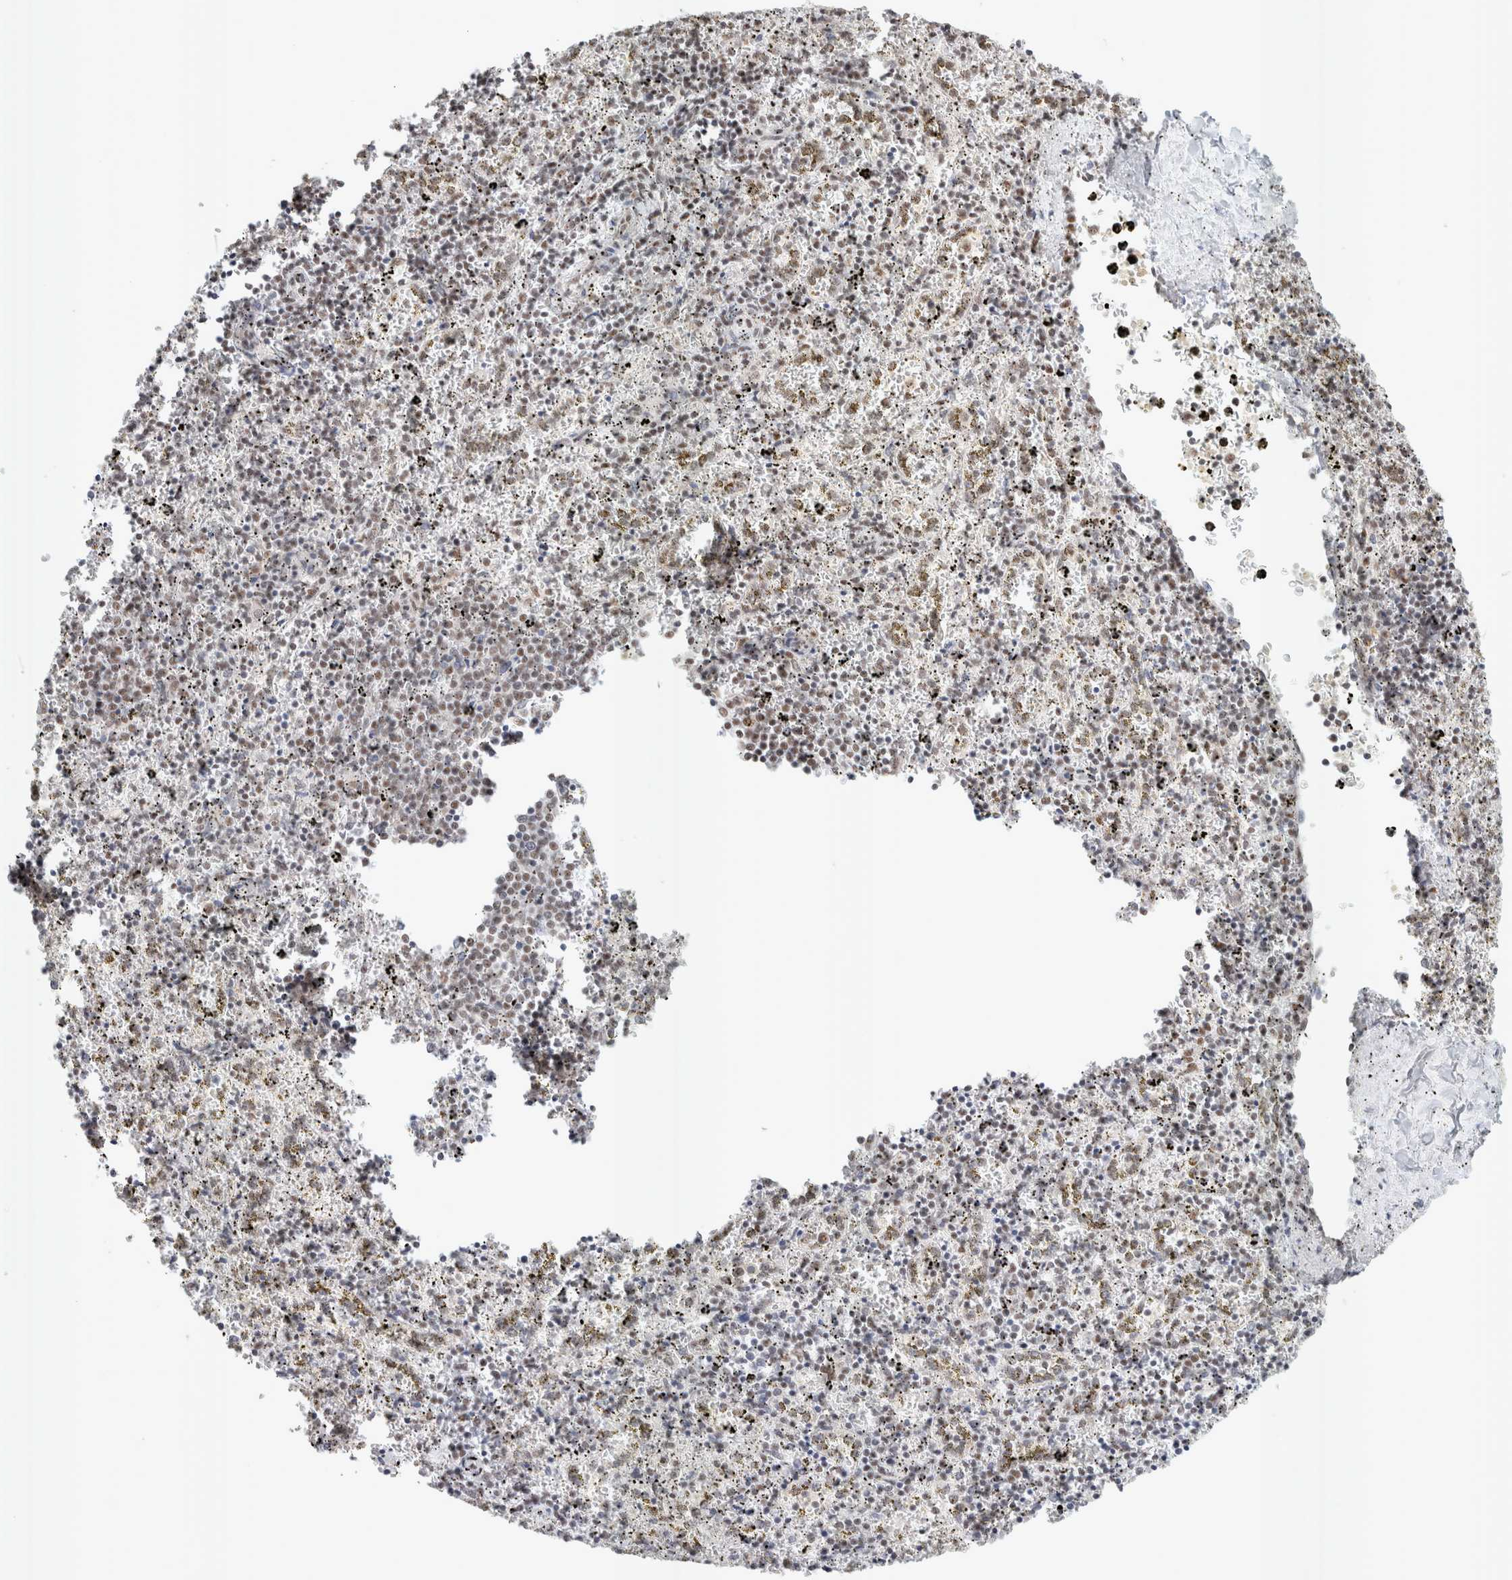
{"staining": {"intensity": "weak", "quantity": "25%-75%", "location": "nuclear"}, "tissue": "spleen", "cell_type": "Cells in red pulp", "image_type": "normal", "snomed": [{"axis": "morphology", "description": "Normal tissue, NOS"}, {"axis": "topography", "description": "Spleen"}], "caption": "Normal spleen was stained to show a protein in brown. There is low levels of weak nuclear expression in about 25%-75% of cells in red pulp. (DAB (3,3'-diaminobenzidine) IHC, brown staining for protein, blue staining for nuclei).", "gene": "TRMT12", "patient": {"sex": "male", "age": 11}}